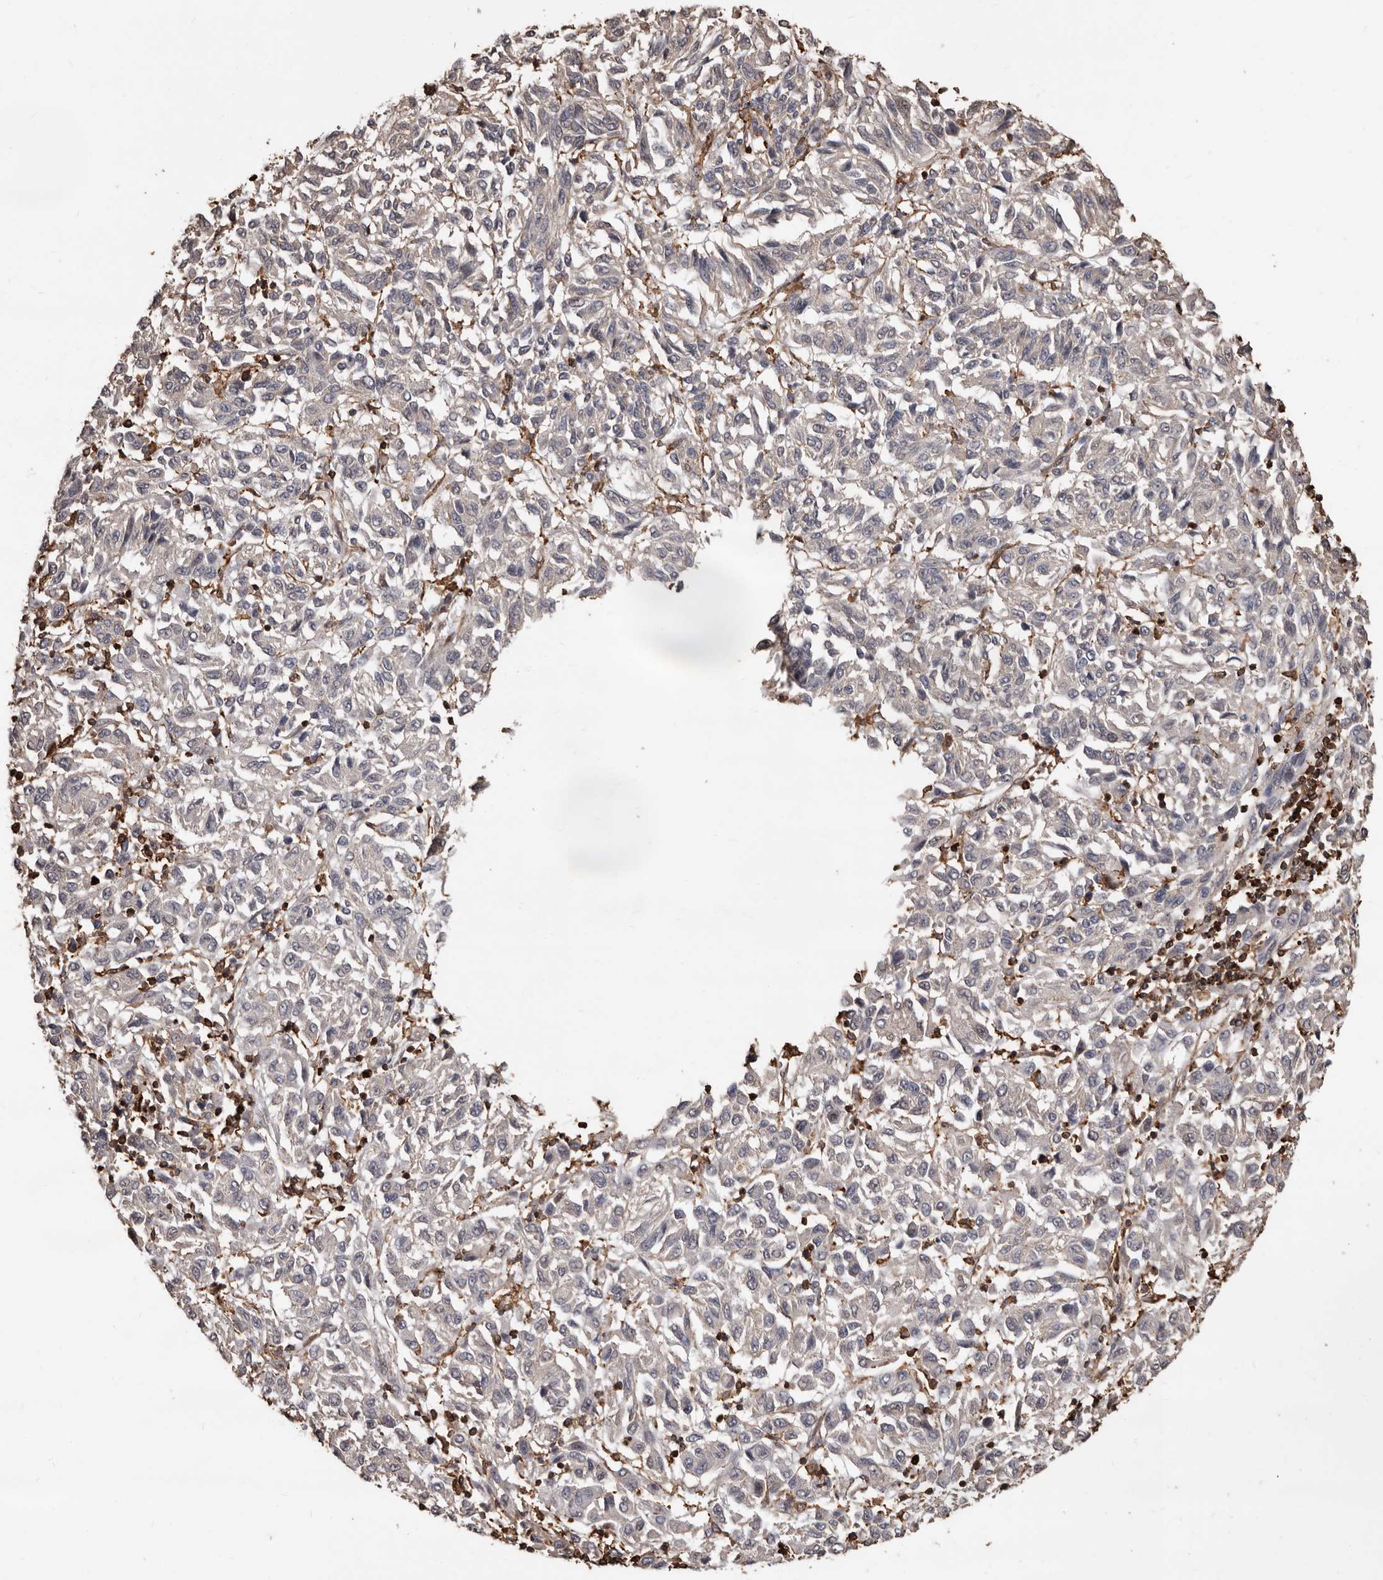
{"staining": {"intensity": "negative", "quantity": "none", "location": "none"}, "tissue": "melanoma", "cell_type": "Tumor cells", "image_type": "cancer", "snomed": [{"axis": "morphology", "description": "Malignant melanoma, Metastatic site"}, {"axis": "topography", "description": "Lung"}], "caption": "A high-resolution image shows immunohistochemistry (IHC) staining of malignant melanoma (metastatic site), which reveals no significant staining in tumor cells.", "gene": "GSK3A", "patient": {"sex": "male", "age": 64}}